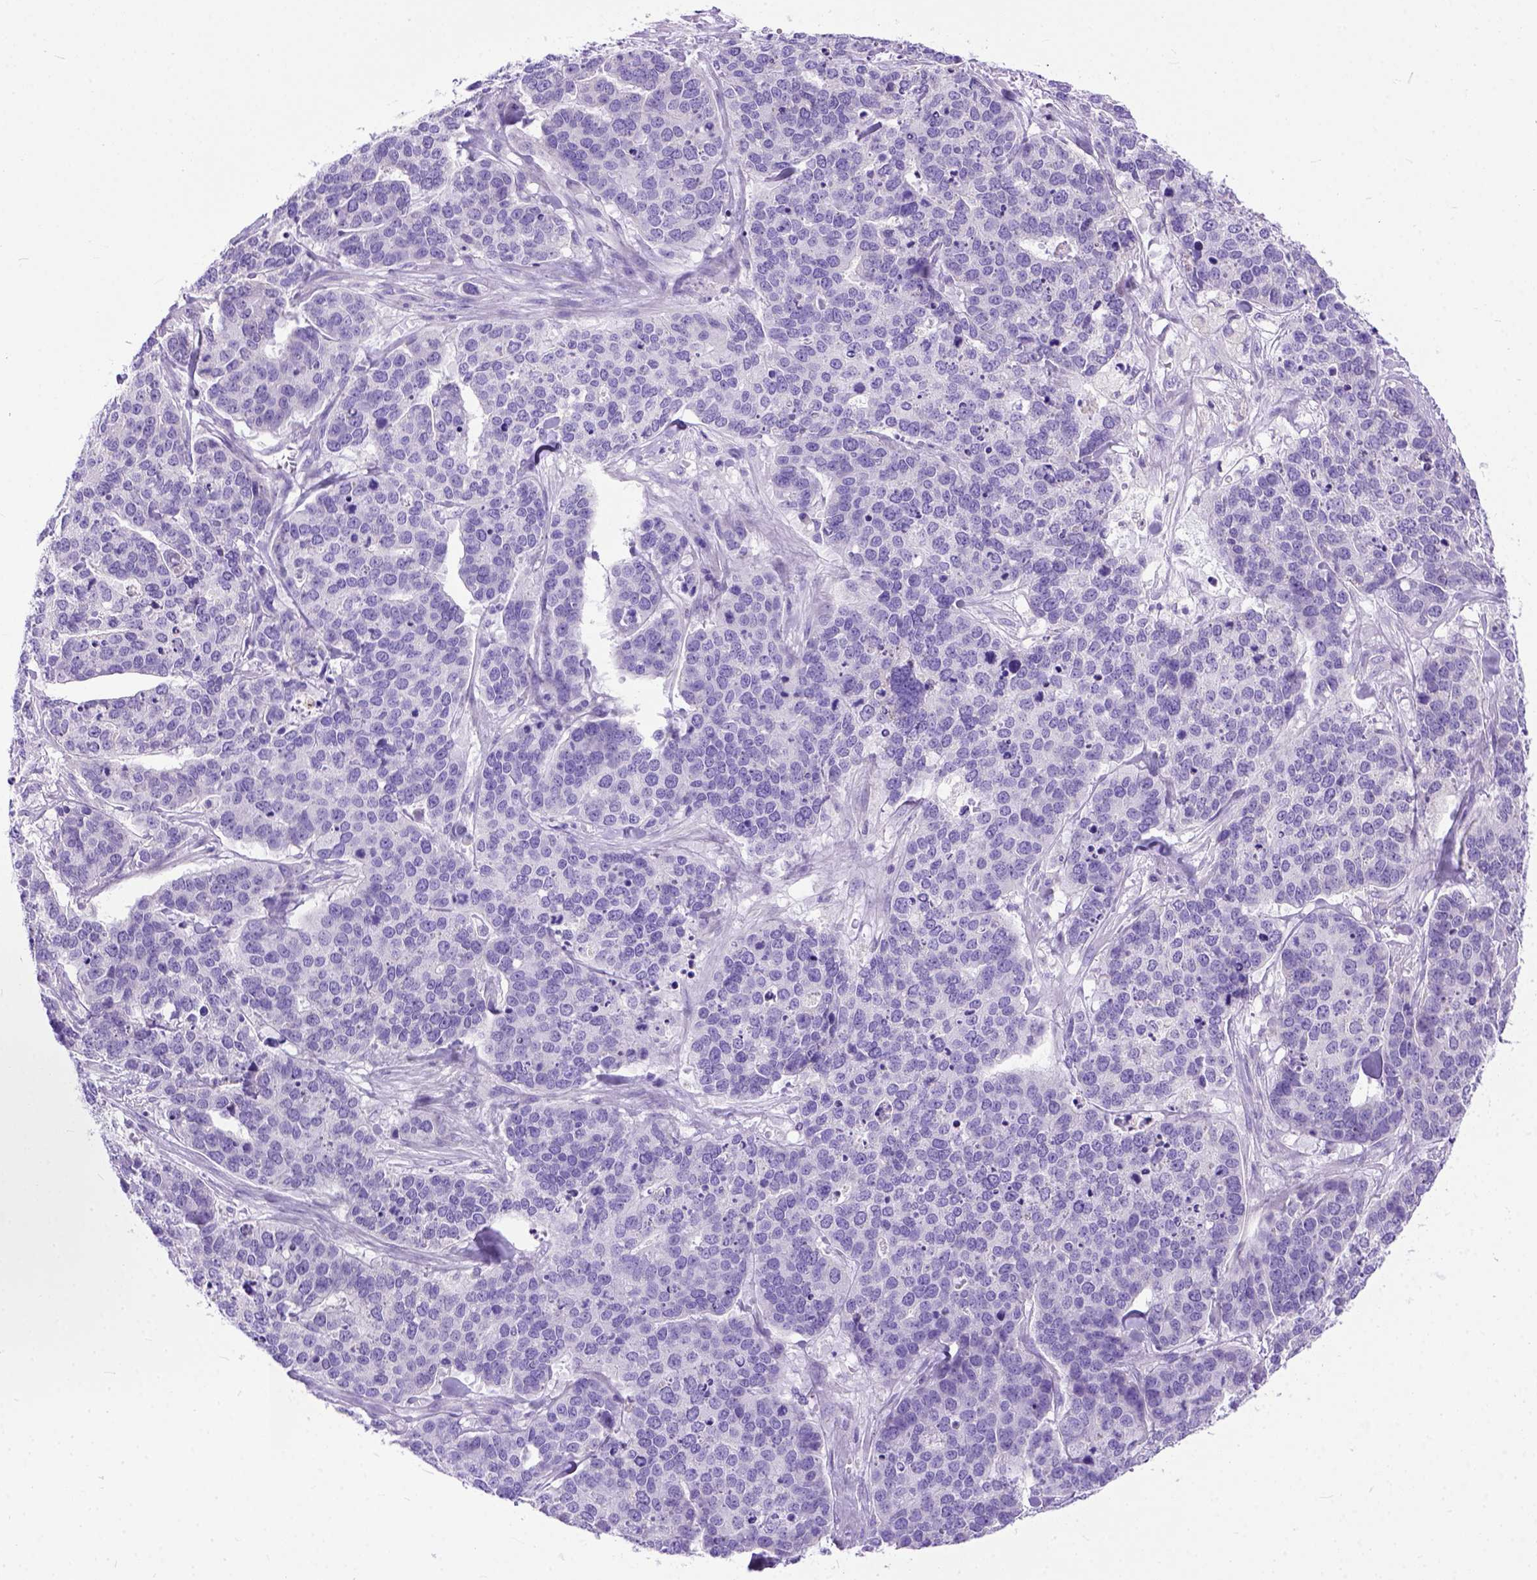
{"staining": {"intensity": "negative", "quantity": "none", "location": "none"}, "tissue": "ovarian cancer", "cell_type": "Tumor cells", "image_type": "cancer", "snomed": [{"axis": "morphology", "description": "Carcinoma, endometroid"}, {"axis": "topography", "description": "Ovary"}], "caption": "DAB immunohistochemical staining of endometroid carcinoma (ovarian) shows no significant staining in tumor cells. (Brightfield microscopy of DAB (3,3'-diaminobenzidine) immunohistochemistry at high magnification).", "gene": "ODAD3", "patient": {"sex": "female", "age": 65}}